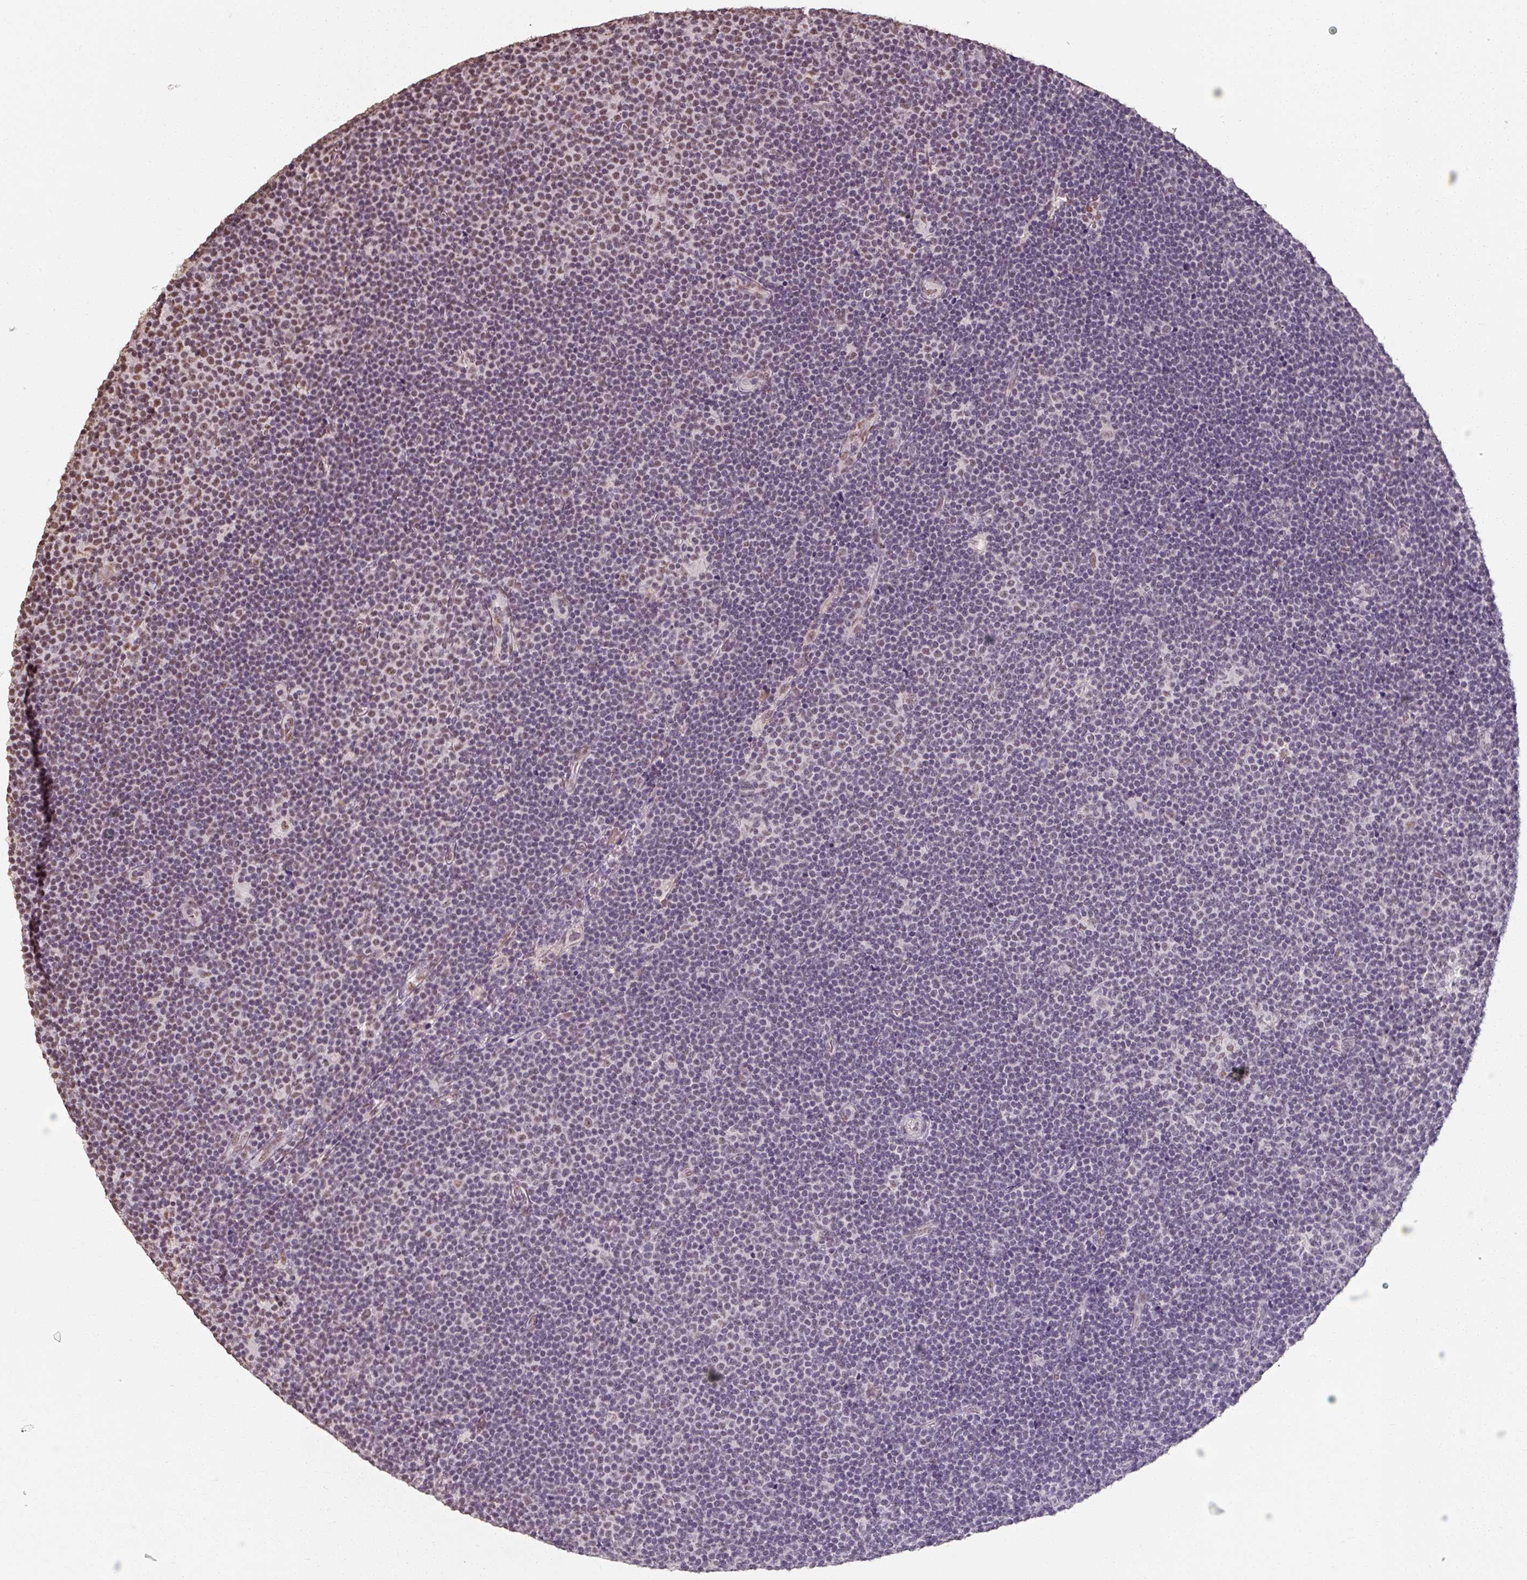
{"staining": {"intensity": "weak", "quantity": "<25%", "location": "nuclear"}, "tissue": "lymphoma", "cell_type": "Tumor cells", "image_type": "cancer", "snomed": [{"axis": "morphology", "description": "Malignant lymphoma, non-Hodgkin's type, Low grade"}, {"axis": "topography", "description": "Lymph node"}], "caption": "Human lymphoma stained for a protein using IHC exhibits no staining in tumor cells.", "gene": "ZFTRAF1", "patient": {"sex": "male", "age": 48}}